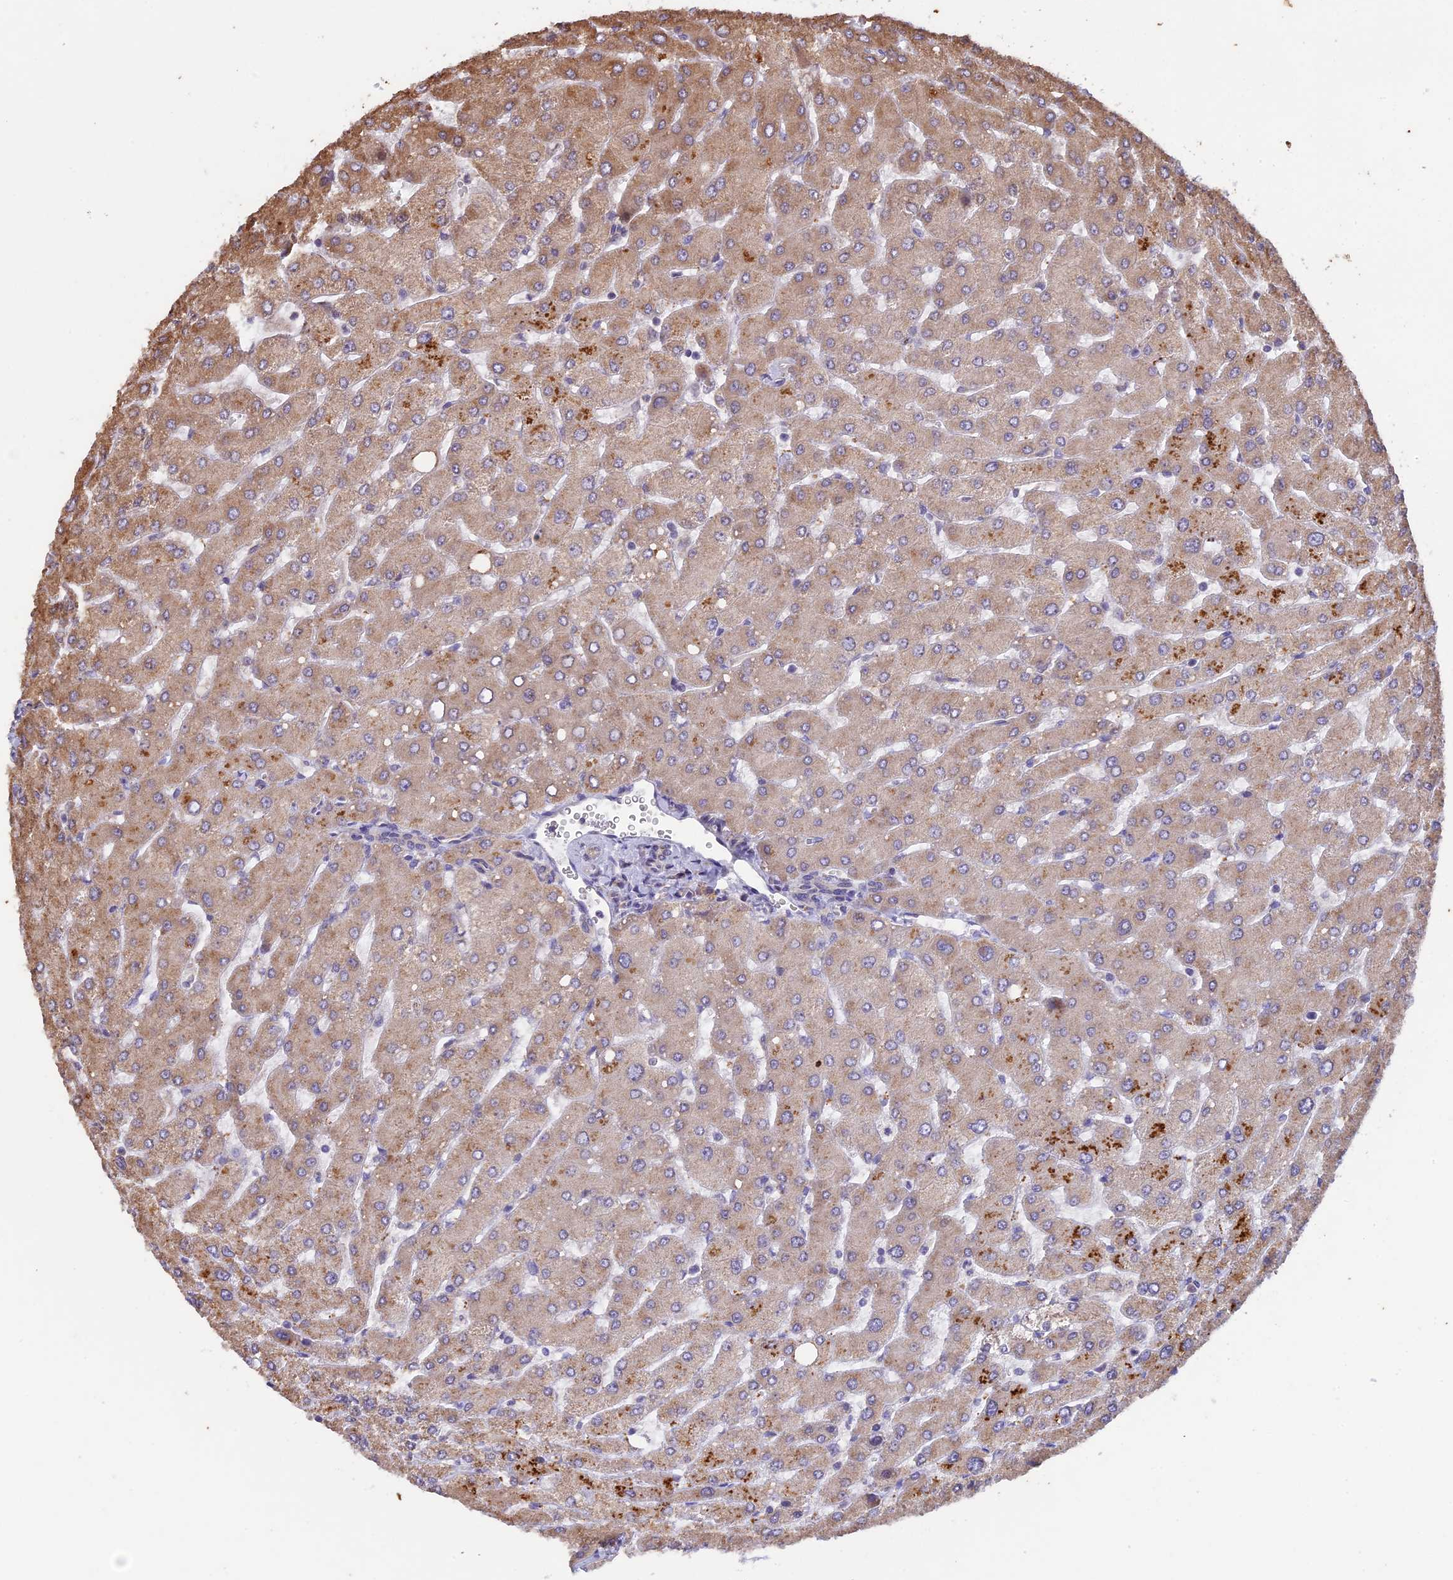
{"staining": {"intensity": "weak", "quantity": "<25%", "location": "cytoplasmic/membranous"}, "tissue": "liver", "cell_type": "Cholangiocytes", "image_type": "normal", "snomed": [{"axis": "morphology", "description": "Normal tissue, NOS"}, {"axis": "topography", "description": "Liver"}], "caption": "A high-resolution histopathology image shows immunohistochemistry (IHC) staining of normal liver, which displays no significant expression in cholangiocytes. (Brightfield microscopy of DAB (3,3'-diaminobenzidine) immunohistochemistry at high magnification).", "gene": "DMRTA2", "patient": {"sex": "male", "age": 55}}